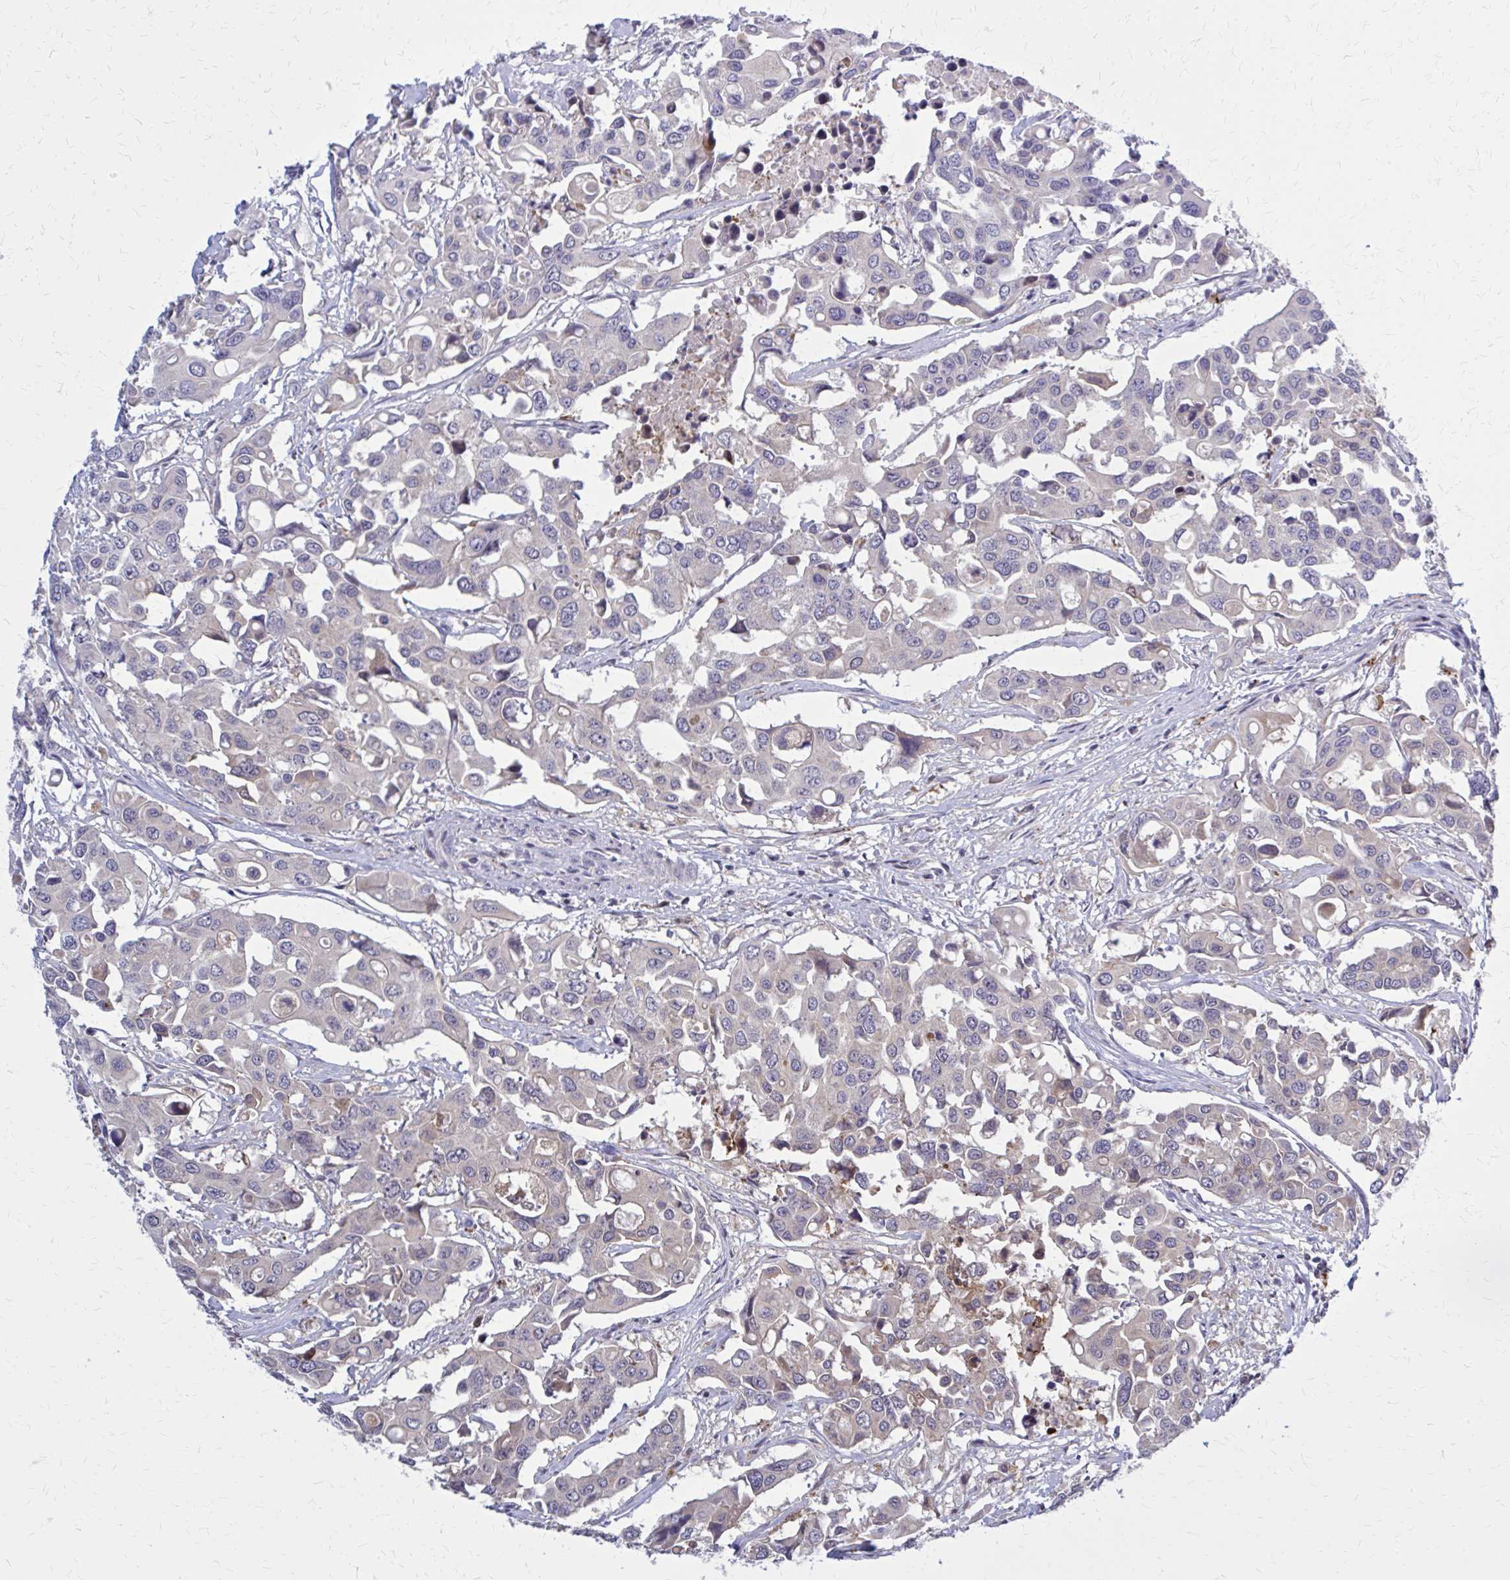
{"staining": {"intensity": "negative", "quantity": "none", "location": "none"}, "tissue": "colorectal cancer", "cell_type": "Tumor cells", "image_type": "cancer", "snomed": [{"axis": "morphology", "description": "Adenocarcinoma, NOS"}, {"axis": "topography", "description": "Colon"}], "caption": "A histopathology image of human adenocarcinoma (colorectal) is negative for staining in tumor cells.", "gene": "DBI", "patient": {"sex": "male", "age": 77}}